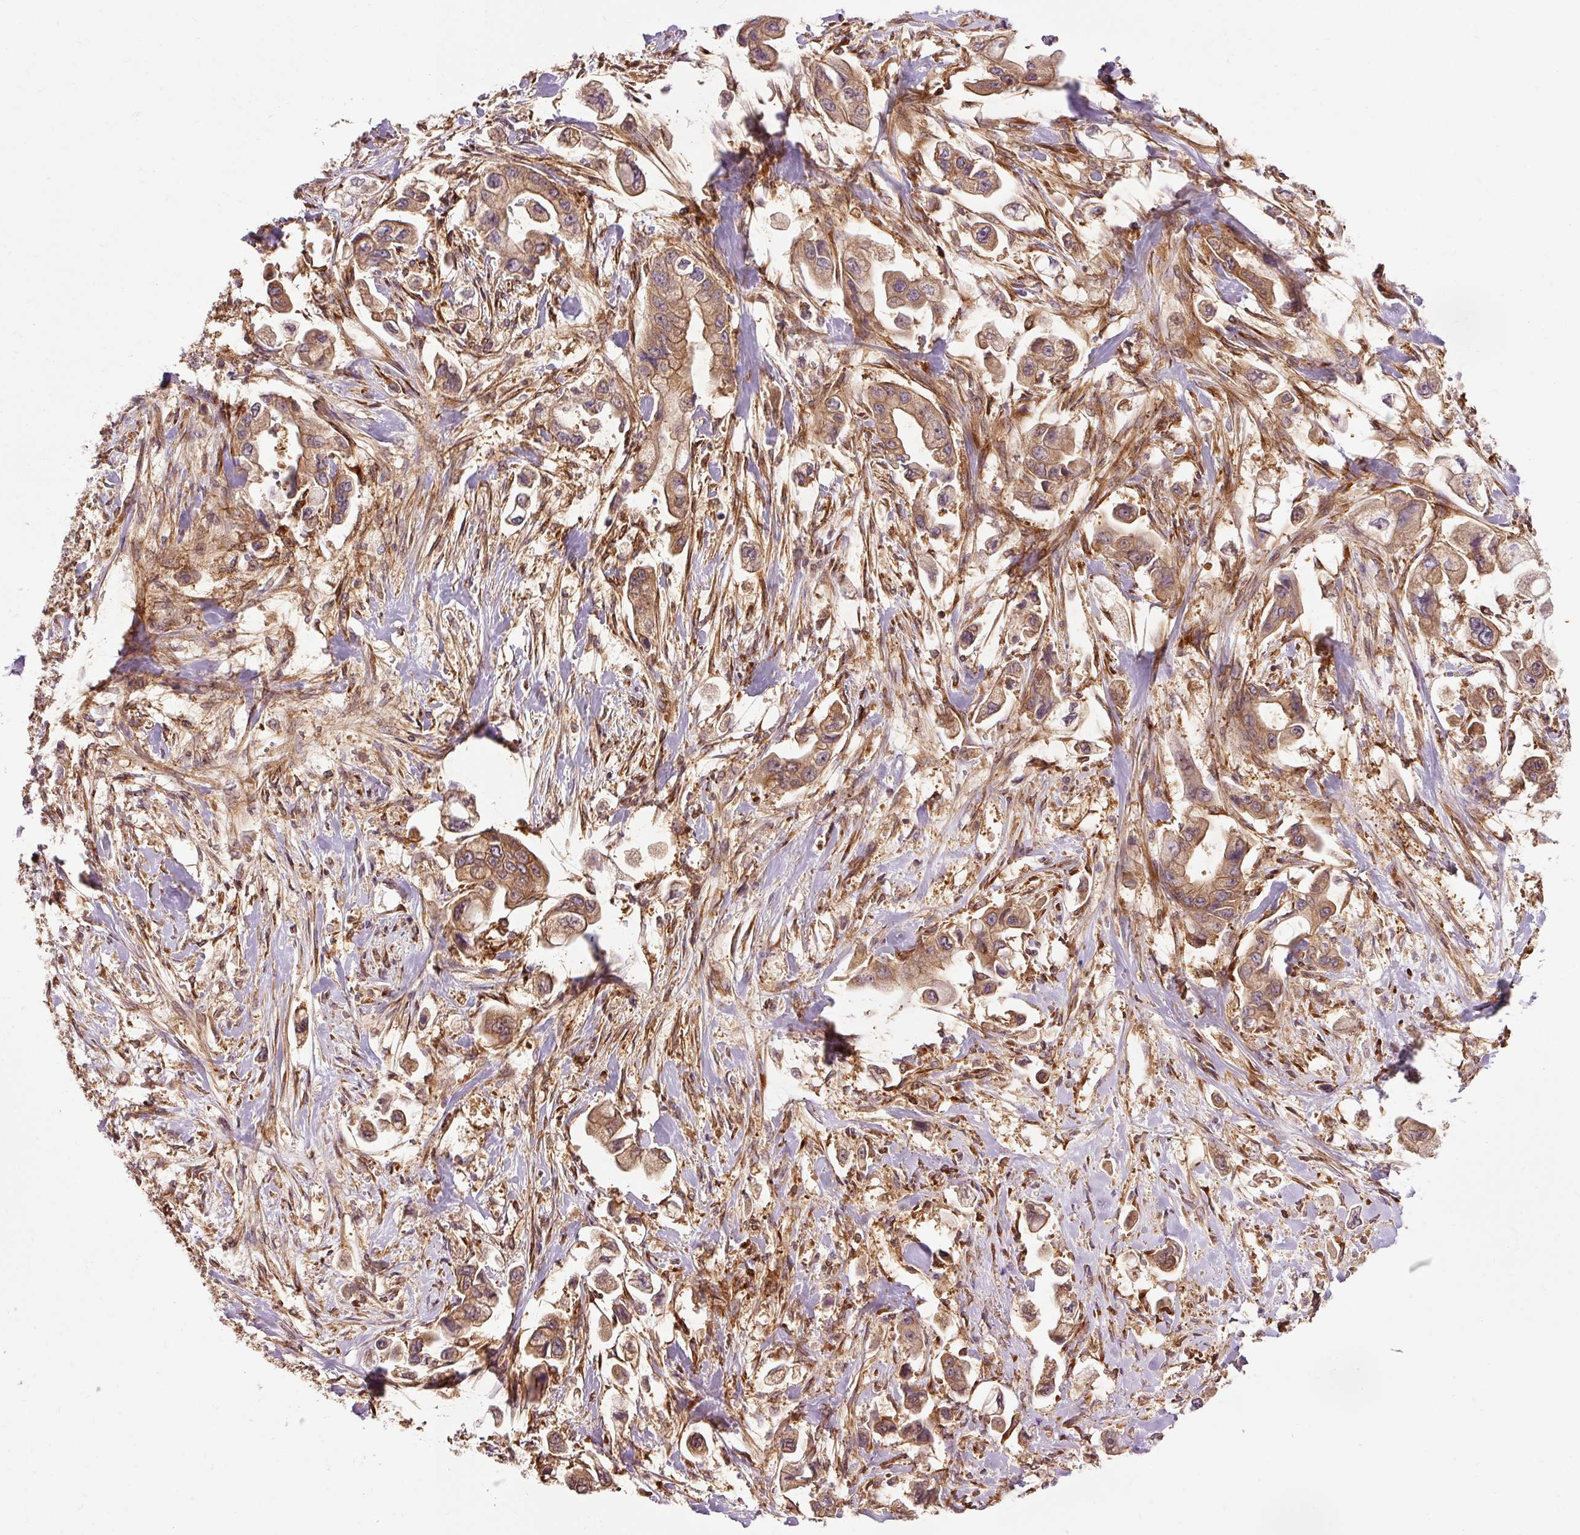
{"staining": {"intensity": "moderate", "quantity": ">75%", "location": "cytoplasmic/membranous"}, "tissue": "stomach cancer", "cell_type": "Tumor cells", "image_type": "cancer", "snomed": [{"axis": "morphology", "description": "Adenocarcinoma, NOS"}, {"axis": "topography", "description": "Stomach"}], "caption": "Protein staining displays moderate cytoplasmic/membranous expression in about >75% of tumor cells in stomach adenocarcinoma. The staining was performed using DAB (3,3'-diaminobenzidine), with brown indicating positive protein expression. Nuclei are stained blue with hematoxylin.", "gene": "PDAP1", "patient": {"sex": "male", "age": 62}}